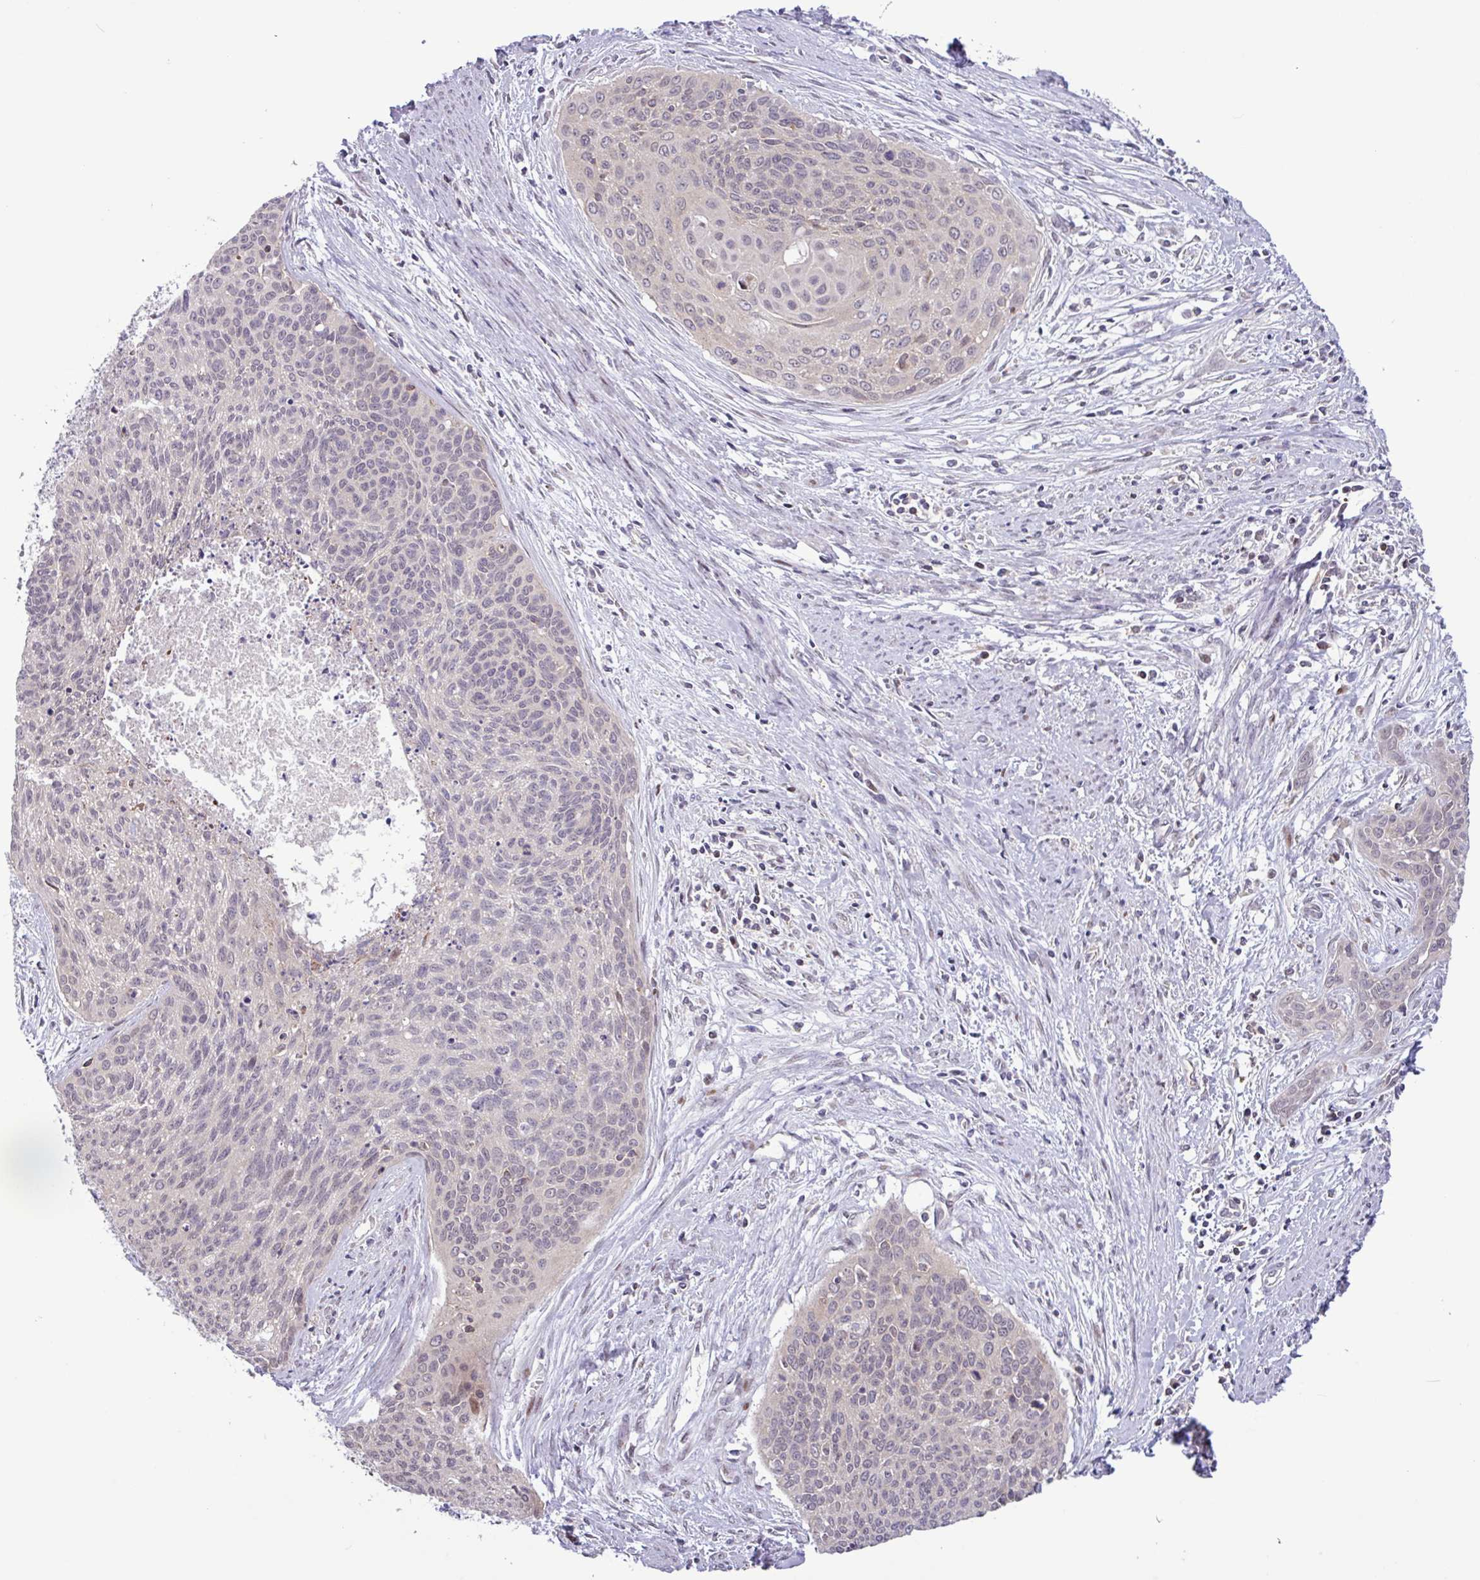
{"staining": {"intensity": "weak", "quantity": "<25%", "location": "nuclear"}, "tissue": "cervical cancer", "cell_type": "Tumor cells", "image_type": "cancer", "snomed": [{"axis": "morphology", "description": "Squamous cell carcinoma, NOS"}, {"axis": "topography", "description": "Cervix"}], "caption": "Immunohistochemistry photomicrograph of neoplastic tissue: human squamous cell carcinoma (cervical) stained with DAB (3,3'-diaminobenzidine) exhibits no significant protein positivity in tumor cells.", "gene": "RTL3", "patient": {"sex": "female", "age": 55}}